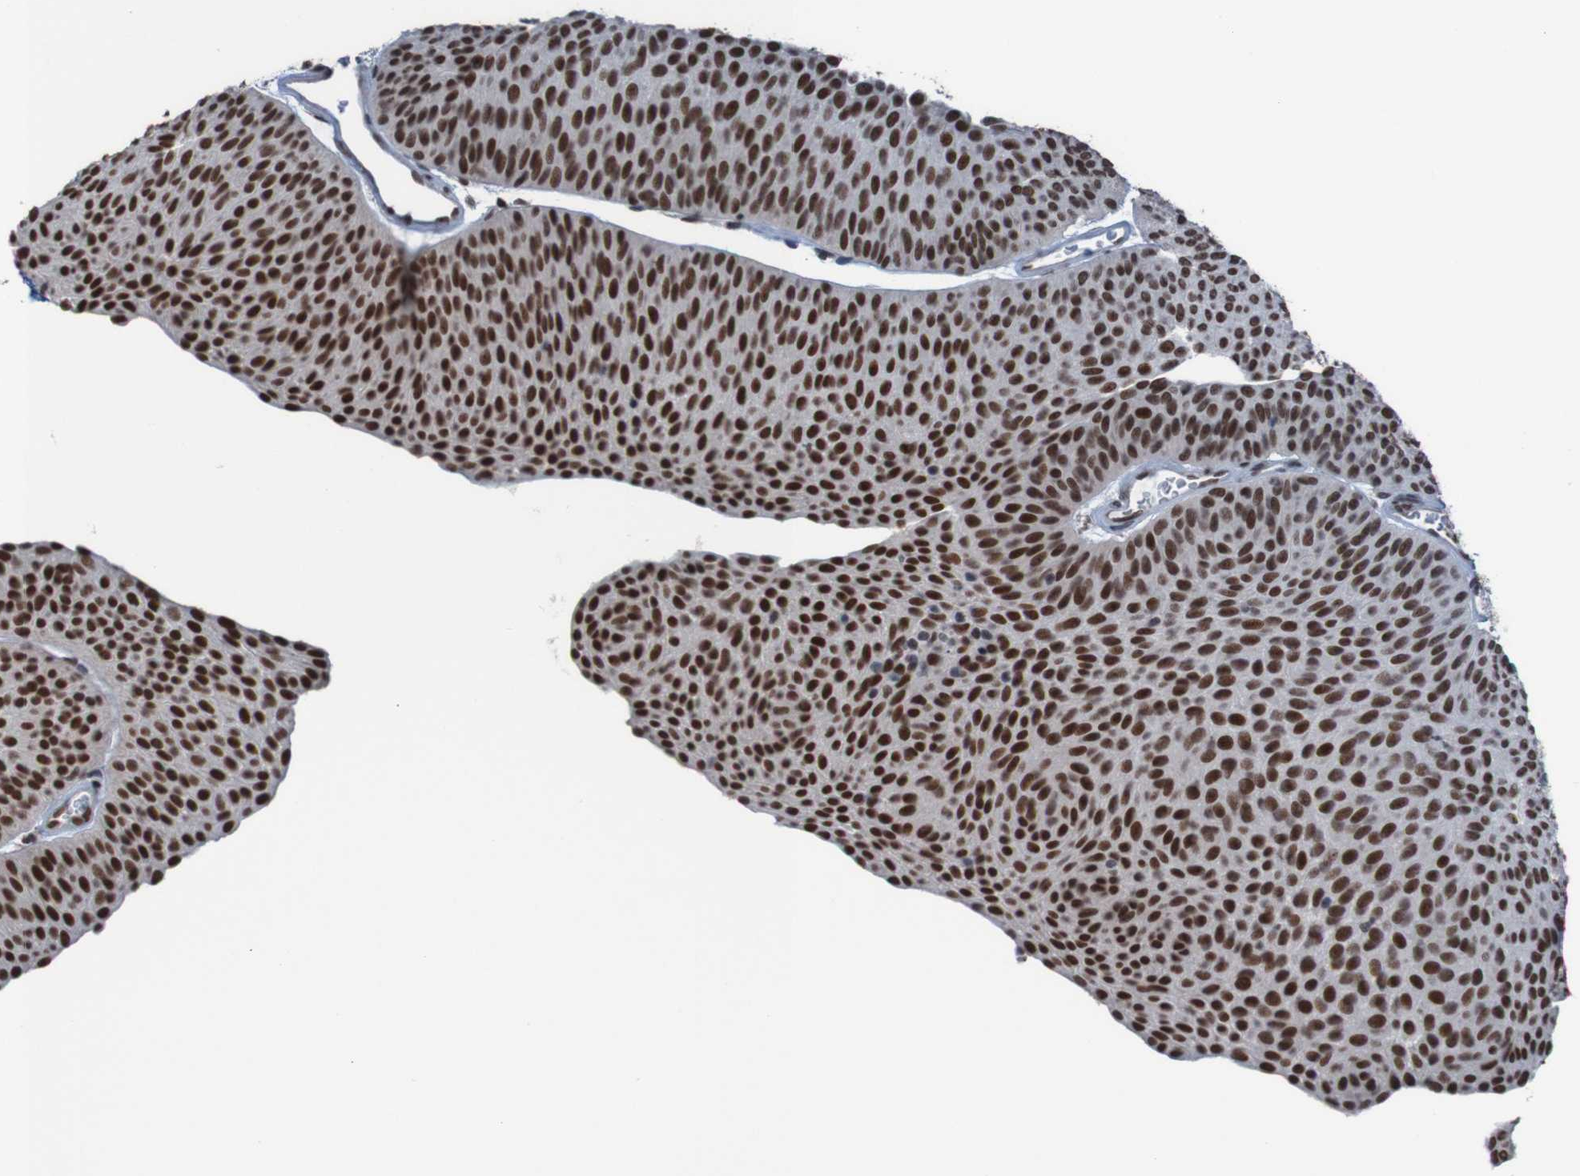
{"staining": {"intensity": "strong", "quantity": ">75%", "location": "nuclear"}, "tissue": "urothelial cancer", "cell_type": "Tumor cells", "image_type": "cancer", "snomed": [{"axis": "morphology", "description": "Urothelial carcinoma, Low grade"}, {"axis": "topography", "description": "Urinary bladder"}], "caption": "Low-grade urothelial carcinoma was stained to show a protein in brown. There is high levels of strong nuclear staining in approximately >75% of tumor cells. (DAB (3,3'-diaminobenzidine) = brown stain, brightfield microscopy at high magnification).", "gene": "PHF2", "patient": {"sex": "female", "age": 60}}